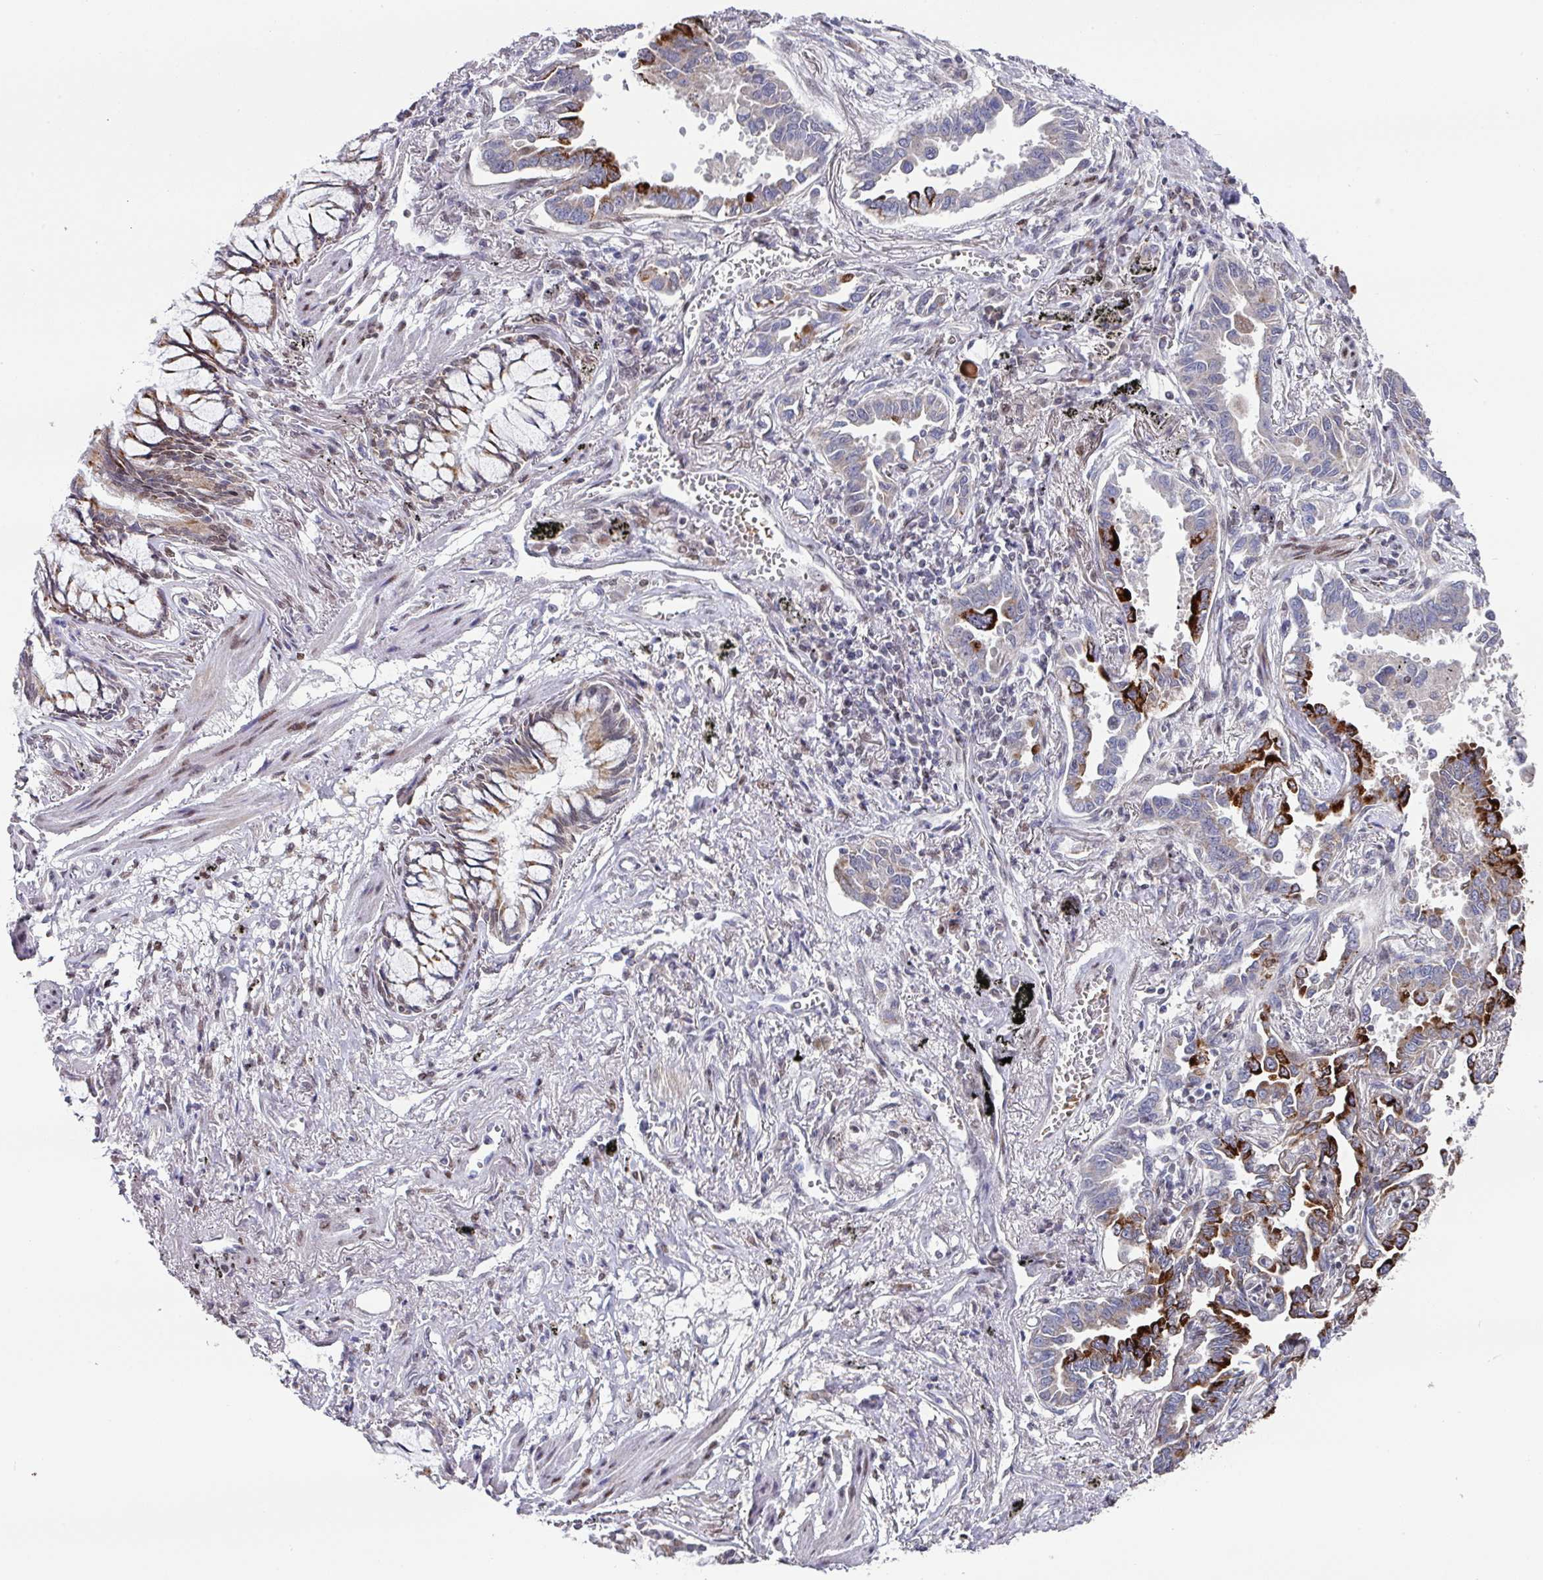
{"staining": {"intensity": "strong", "quantity": "25%-75%", "location": "cytoplasmic/membranous"}, "tissue": "lung cancer", "cell_type": "Tumor cells", "image_type": "cancer", "snomed": [{"axis": "morphology", "description": "Adenocarcinoma, NOS"}, {"axis": "topography", "description": "Lung"}], "caption": "Immunohistochemistry (DAB (3,3'-diaminobenzidine)) staining of human lung cancer shows strong cytoplasmic/membranous protein expression in about 25%-75% of tumor cells. The staining is performed using DAB (3,3'-diaminobenzidine) brown chromogen to label protein expression. The nuclei are counter-stained blue using hematoxylin.", "gene": "CBX7", "patient": {"sex": "male", "age": 67}}